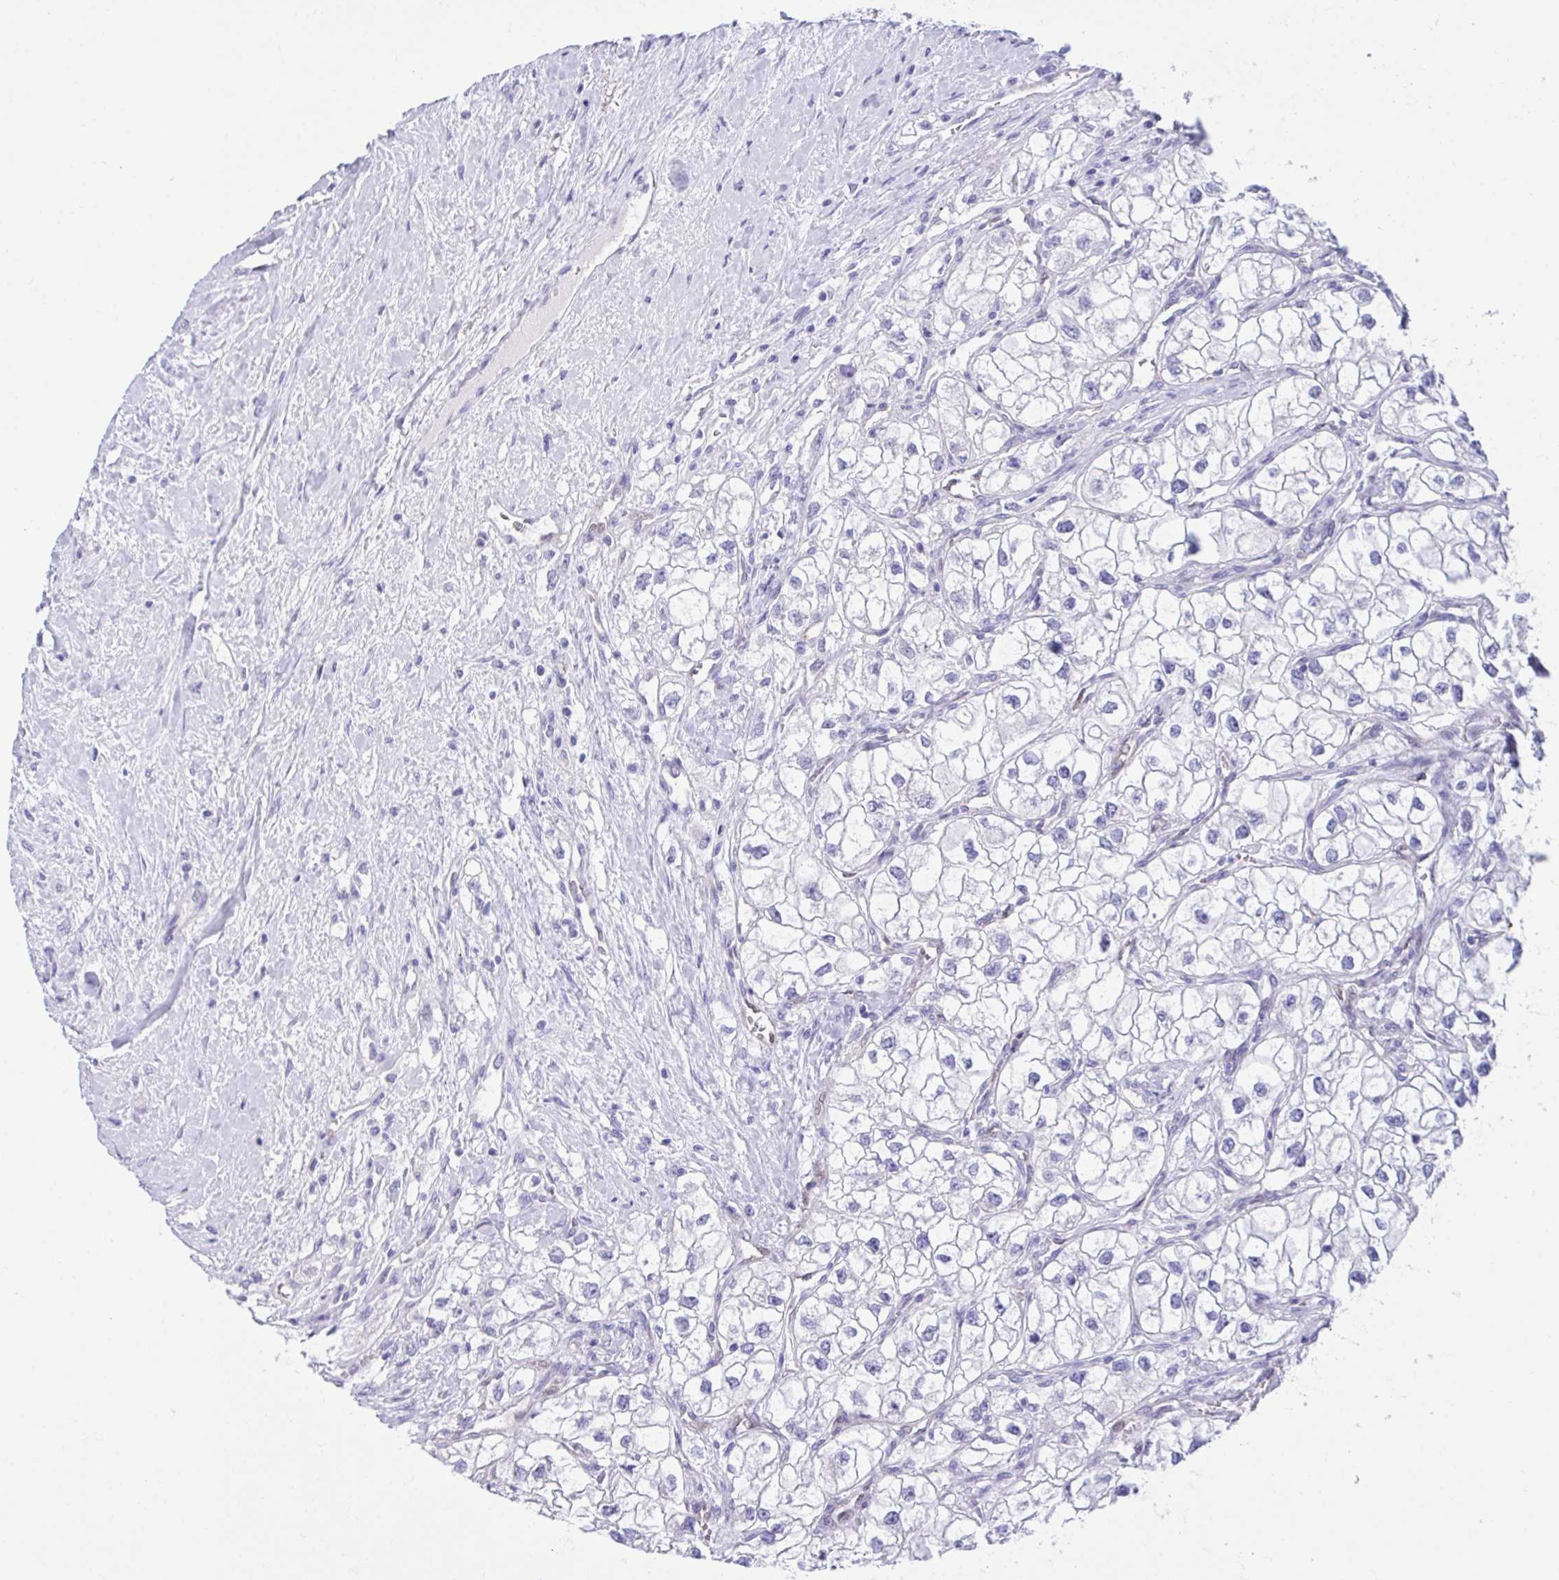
{"staining": {"intensity": "negative", "quantity": "none", "location": "none"}, "tissue": "renal cancer", "cell_type": "Tumor cells", "image_type": "cancer", "snomed": [{"axis": "morphology", "description": "Adenocarcinoma, NOS"}, {"axis": "topography", "description": "Kidney"}], "caption": "Immunohistochemistry micrograph of human renal adenocarcinoma stained for a protein (brown), which shows no staining in tumor cells. (DAB (3,3'-diaminobenzidine) IHC with hematoxylin counter stain).", "gene": "PGM2L1", "patient": {"sex": "male", "age": 59}}